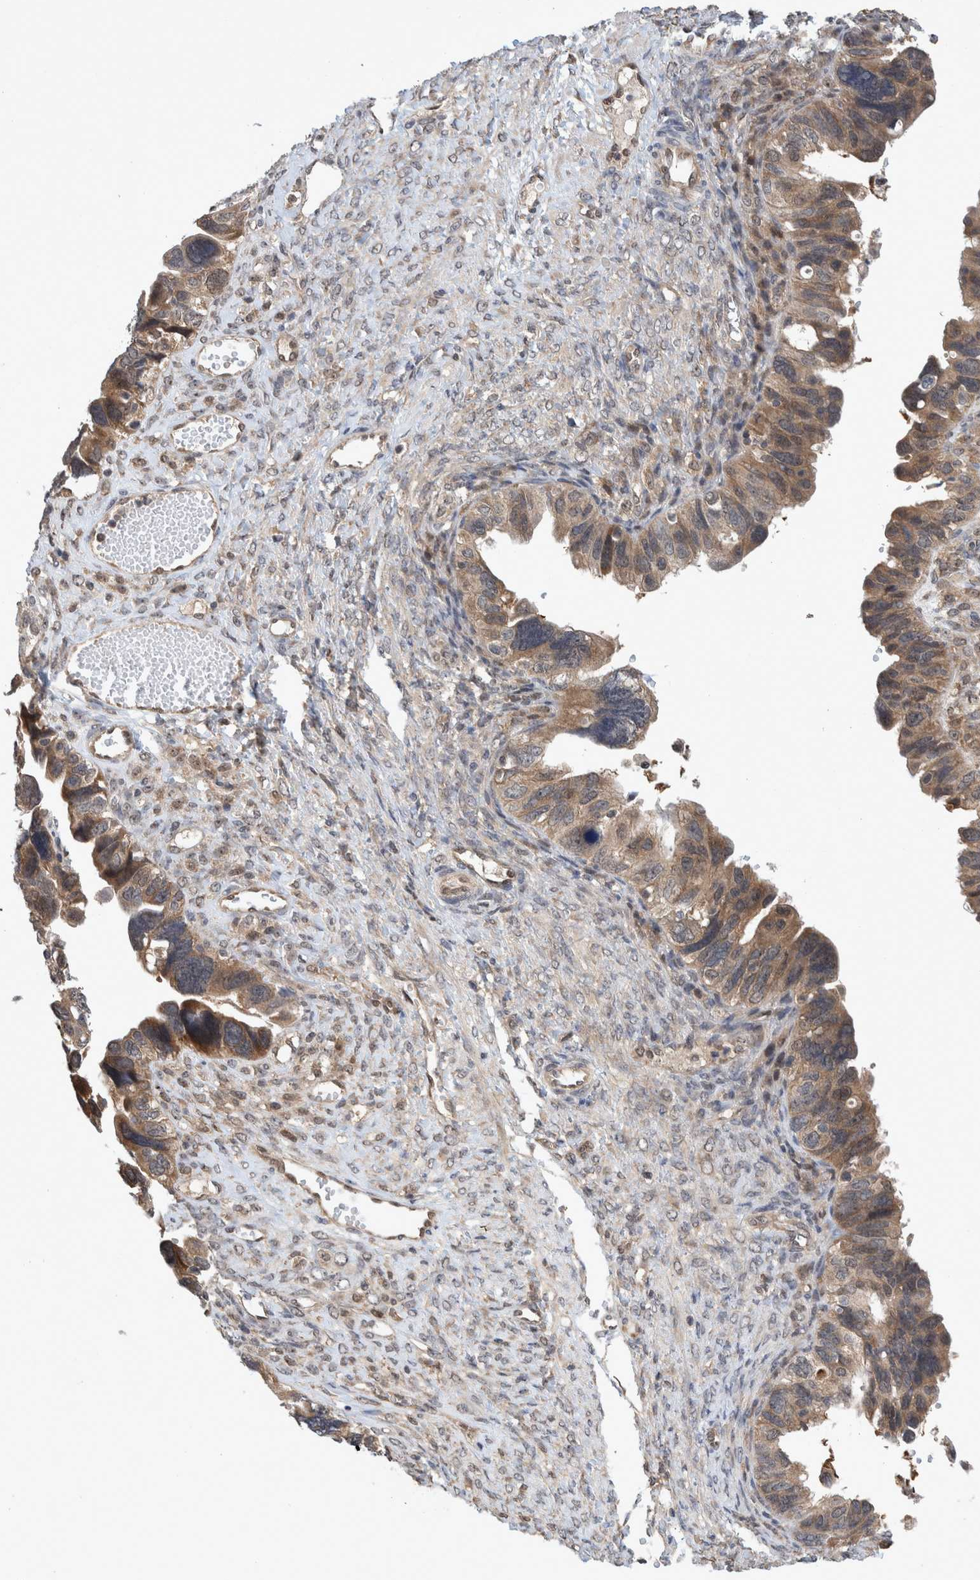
{"staining": {"intensity": "weak", "quantity": ">75%", "location": "cytoplasmic/membranous"}, "tissue": "ovarian cancer", "cell_type": "Tumor cells", "image_type": "cancer", "snomed": [{"axis": "morphology", "description": "Cystadenocarcinoma, serous, NOS"}, {"axis": "topography", "description": "Ovary"}], "caption": "Immunohistochemistry (DAB (3,3'-diaminobenzidine)) staining of ovarian serous cystadenocarcinoma demonstrates weak cytoplasmic/membranous protein staining in approximately >75% of tumor cells.", "gene": "PLPBP", "patient": {"sex": "female", "age": 79}}